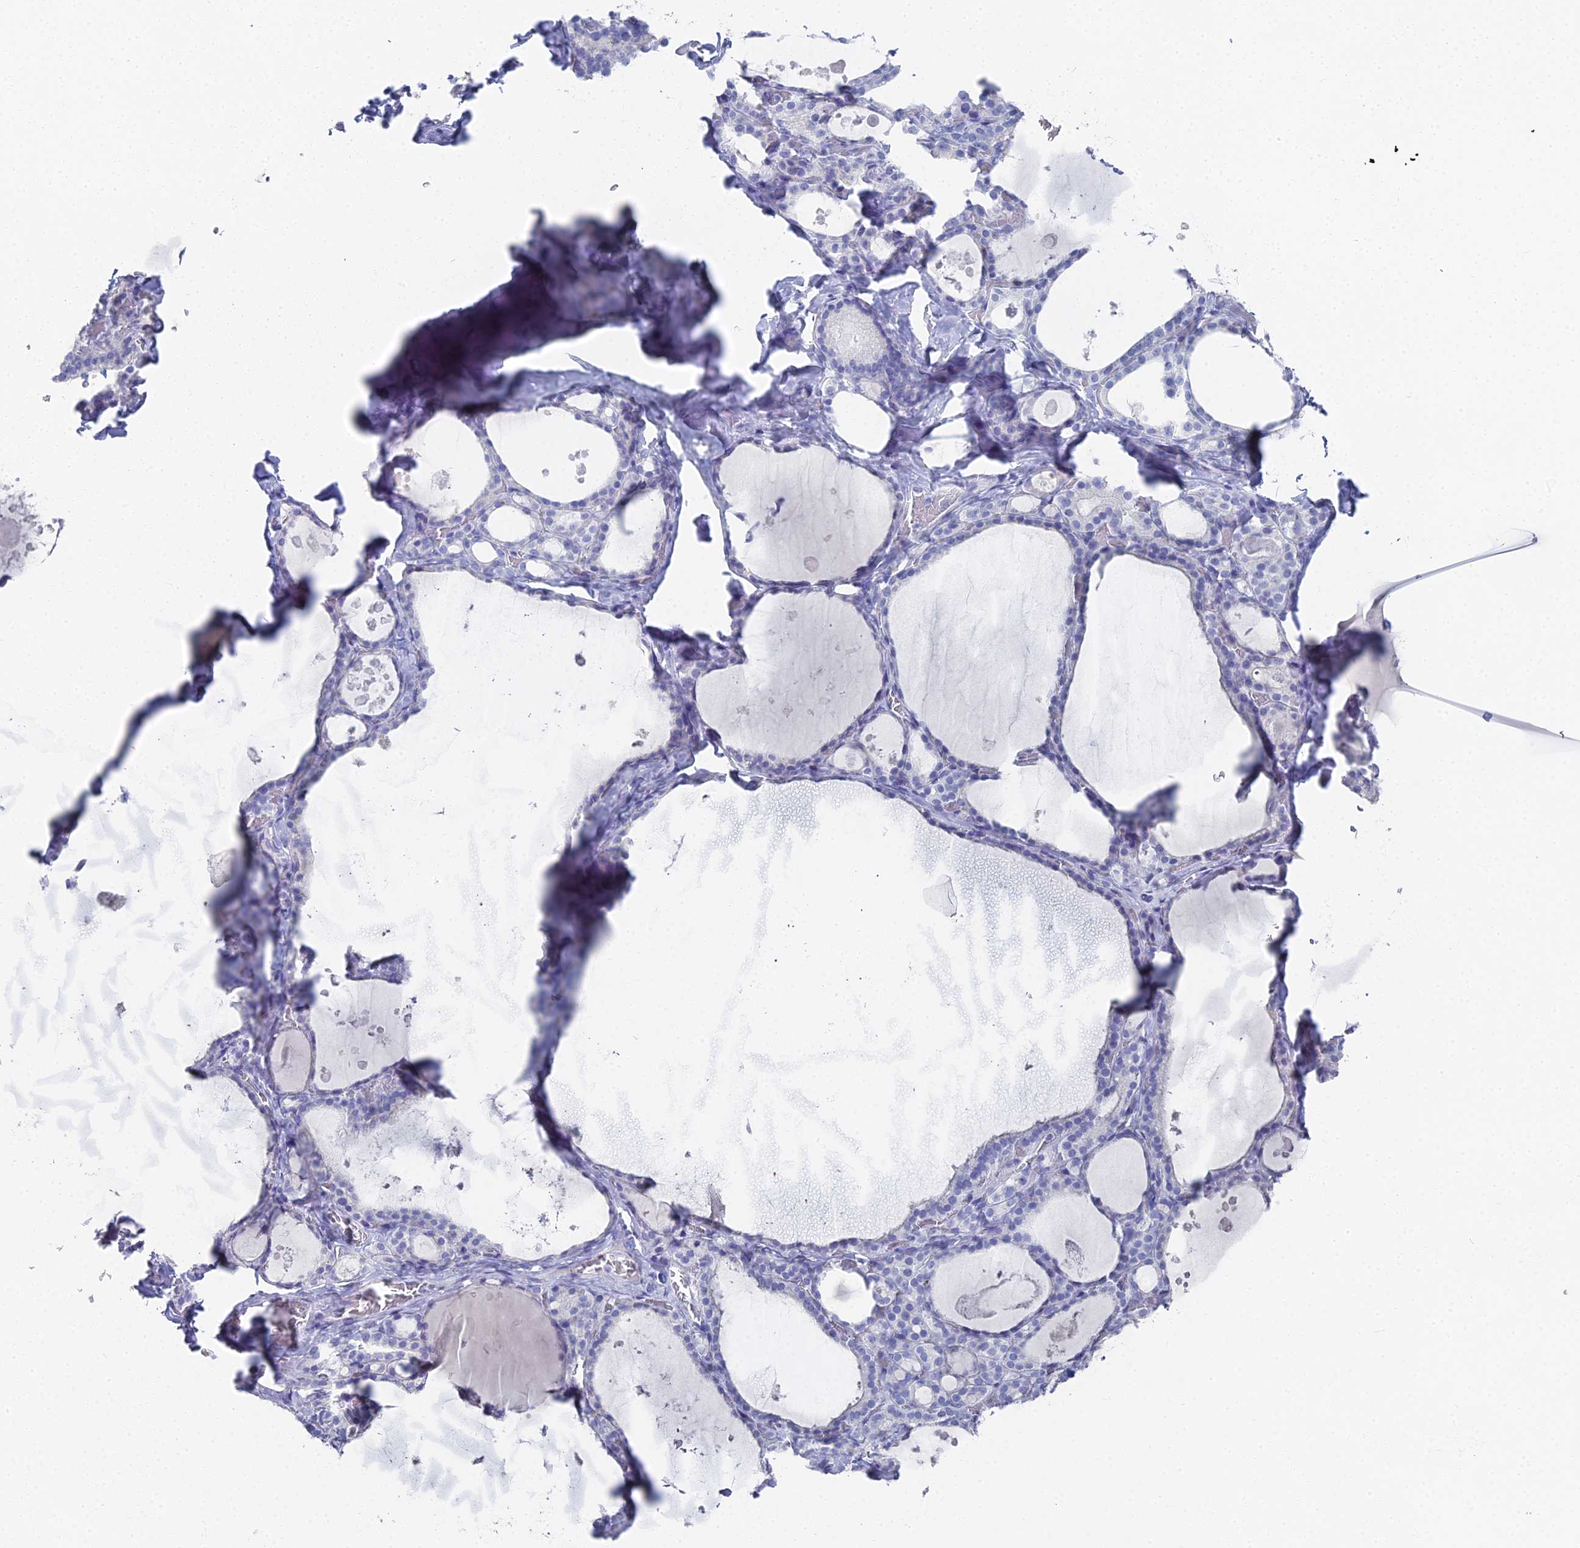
{"staining": {"intensity": "negative", "quantity": "none", "location": "none"}, "tissue": "thyroid gland", "cell_type": "Glandular cells", "image_type": "normal", "snomed": [{"axis": "morphology", "description": "Normal tissue, NOS"}, {"axis": "topography", "description": "Thyroid gland"}], "caption": "Glandular cells show no significant staining in benign thyroid gland. Brightfield microscopy of immunohistochemistry stained with DAB (brown) and hematoxylin (blue), captured at high magnification.", "gene": "ALPP", "patient": {"sex": "male", "age": 56}}